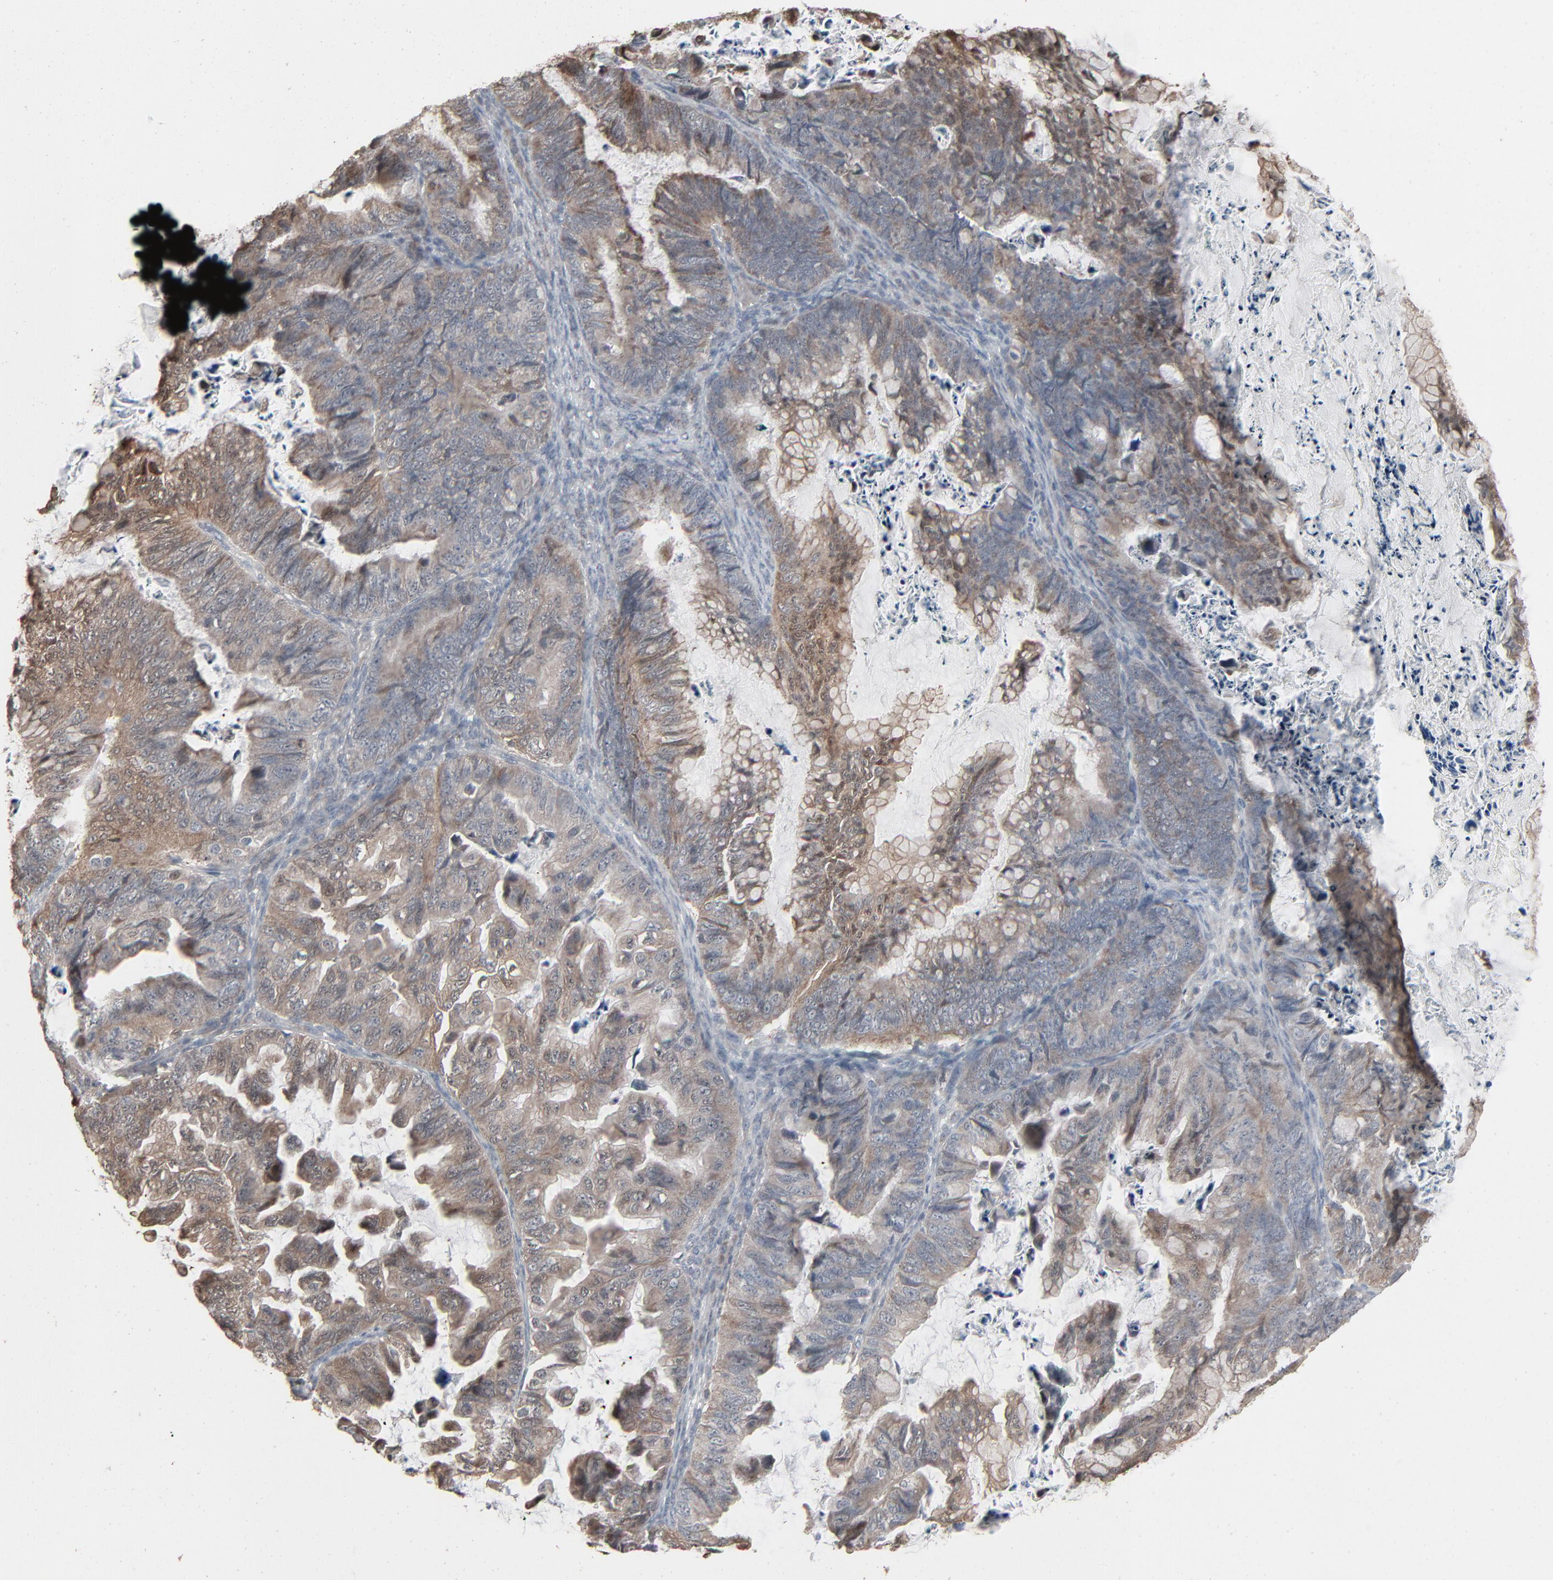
{"staining": {"intensity": "moderate", "quantity": ">75%", "location": "cytoplasmic/membranous"}, "tissue": "ovarian cancer", "cell_type": "Tumor cells", "image_type": "cancer", "snomed": [{"axis": "morphology", "description": "Cystadenocarcinoma, mucinous, NOS"}, {"axis": "topography", "description": "Ovary"}], "caption": "A high-resolution micrograph shows IHC staining of ovarian cancer, which displays moderate cytoplasmic/membranous positivity in about >75% of tumor cells.", "gene": "DOCK8", "patient": {"sex": "female", "age": 36}}